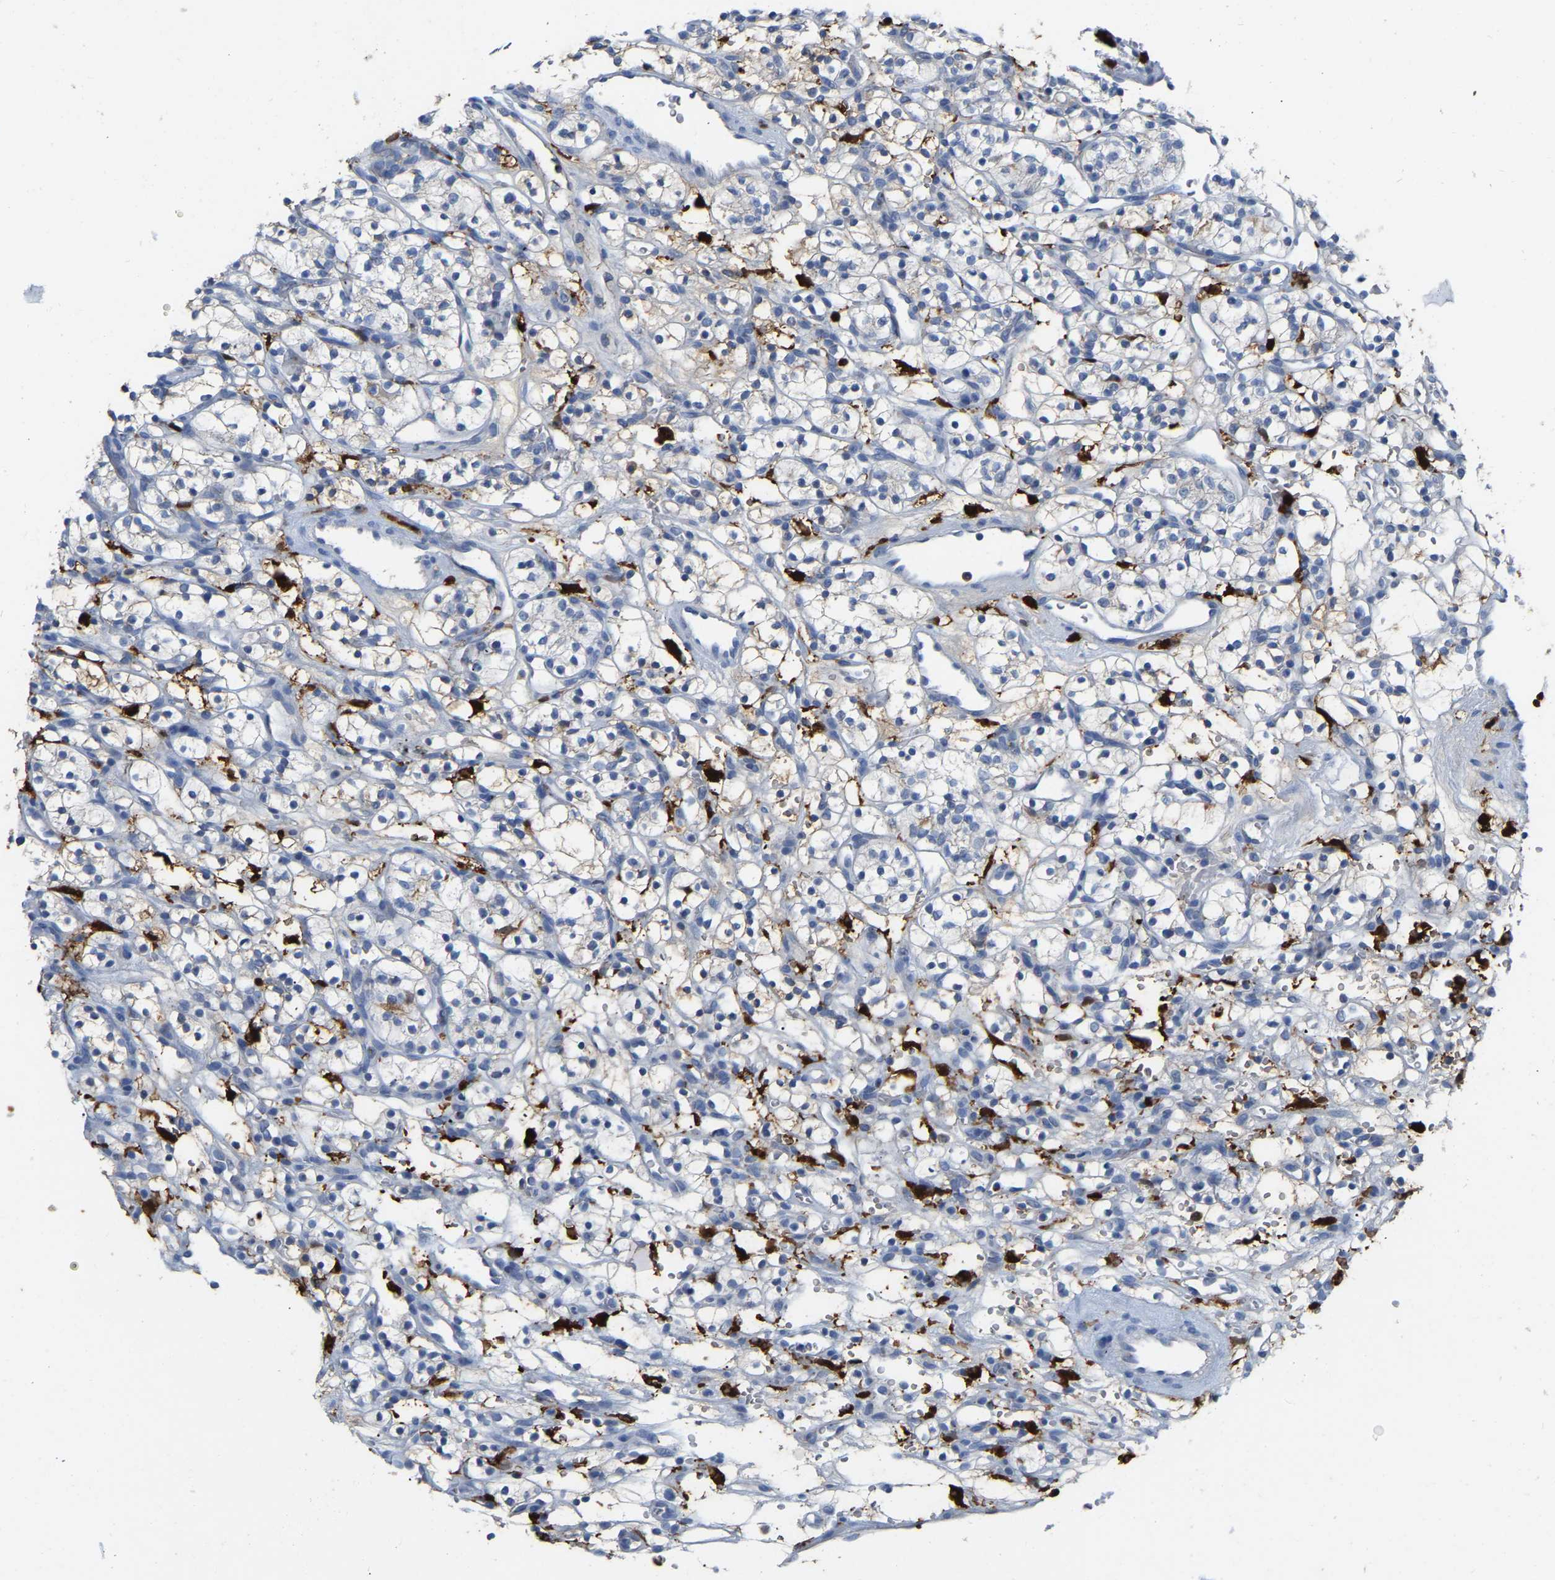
{"staining": {"intensity": "negative", "quantity": "none", "location": "none"}, "tissue": "renal cancer", "cell_type": "Tumor cells", "image_type": "cancer", "snomed": [{"axis": "morphology", "description": "Adenocarcinoma, NOS"}, {"axis": "topography", "description": "Kidney"}], "caption": "Protein analysis of renal cancer reveals no significant positivity in tumor cells. (Stains: DAB IHC with hematoxylin counter stain, Microscopy: brightfield microscopy at high magnification).", "gene": "ULBP2", "patient": {"sex": "female", "age": 57}}